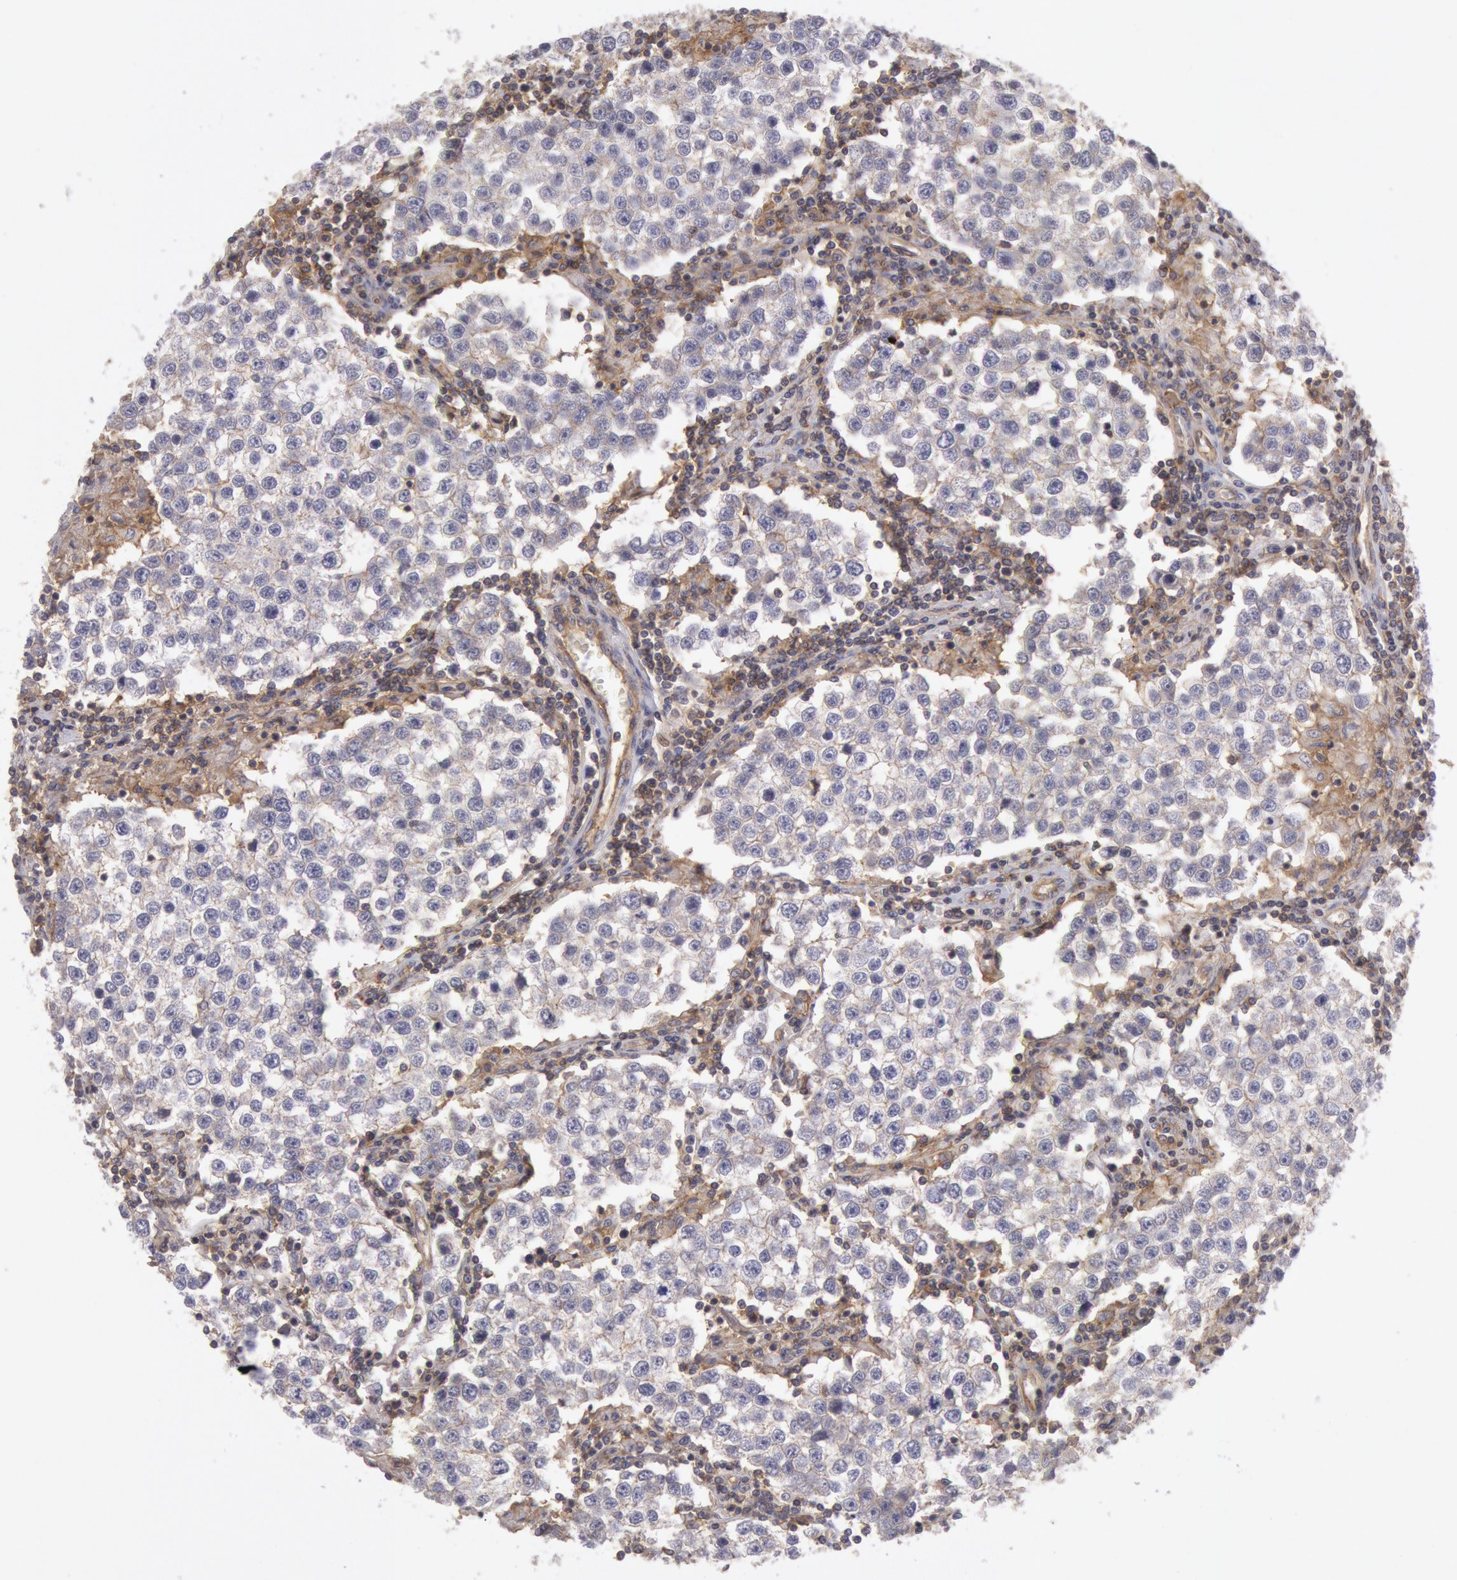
{"staining": {"intensity": "weak", "quantity": "<25%", "location": "cytoplasmic/membranous"}, "tissue": "testis cancer", "cell_type": "Tumor cells", "image_type": "cancer", "snomed": [{"axis": "morphology", "description": "Seminoma, NOS"}, {"axis": "topography", "description": "Testis"}], "caption": "Photomicrograph shows no protein expression in tumor cells of testis seminoma tissue.", "gene": "STX4", "patient": {"sex": "male", "age": 36}}